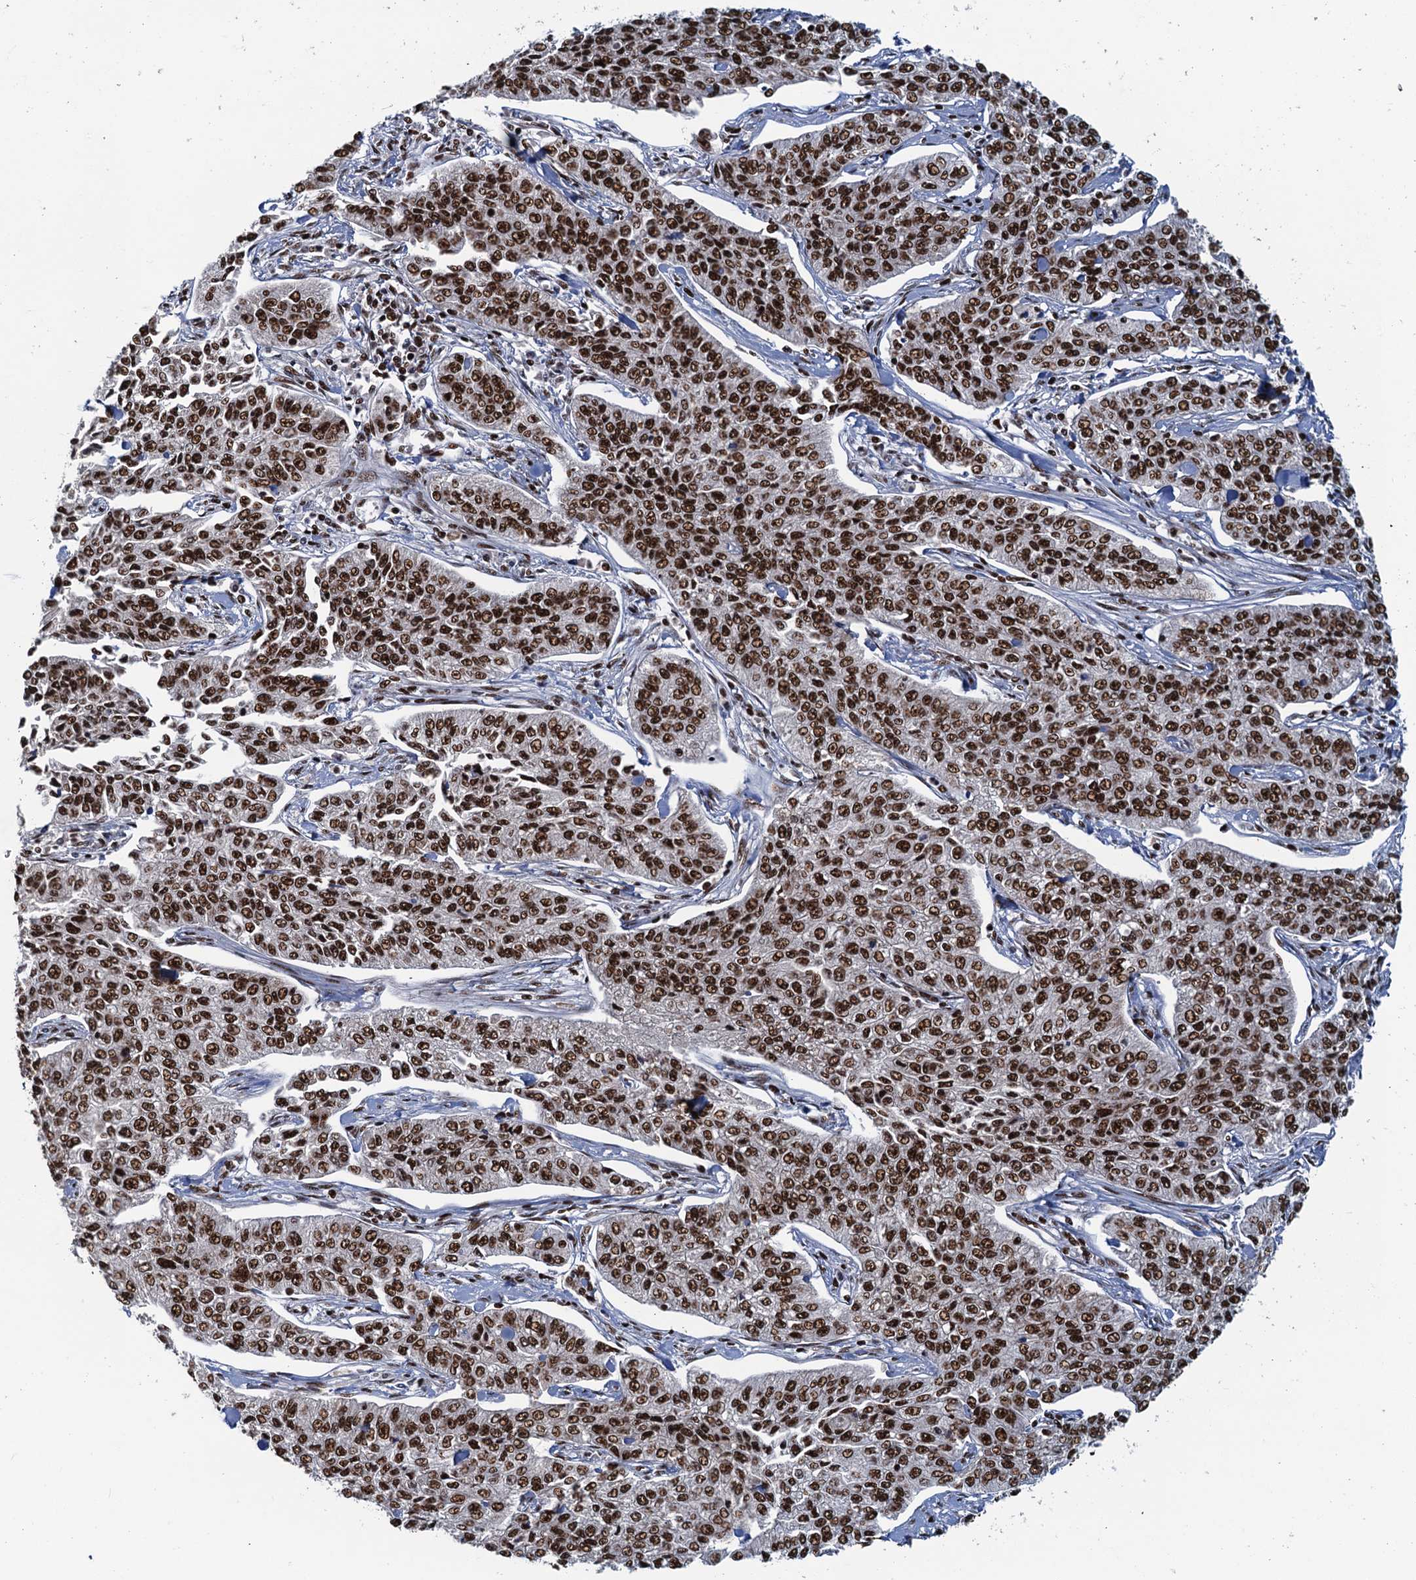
{"staining": {"intensity": "strong", "quantity": ">75%", "location": "nuclear"}, "tissue": "cervical cancer", "cell_type": "Tumor cells", "image_type": "cancer", "snomed": [{"axis": "morphology", "description": "Squamous cell carcinoma, NOS"}, {"axis": "topography", "description": "Cervix"}], "caption": "About >75% of tumor cells in human squamous cell carcinoma (cervical) display strong nuclear protein positivity as visualized by brown immunohistochemical staining.", "gene": "ZC3H18", "patient": {"sex": "female", "age": 35}}